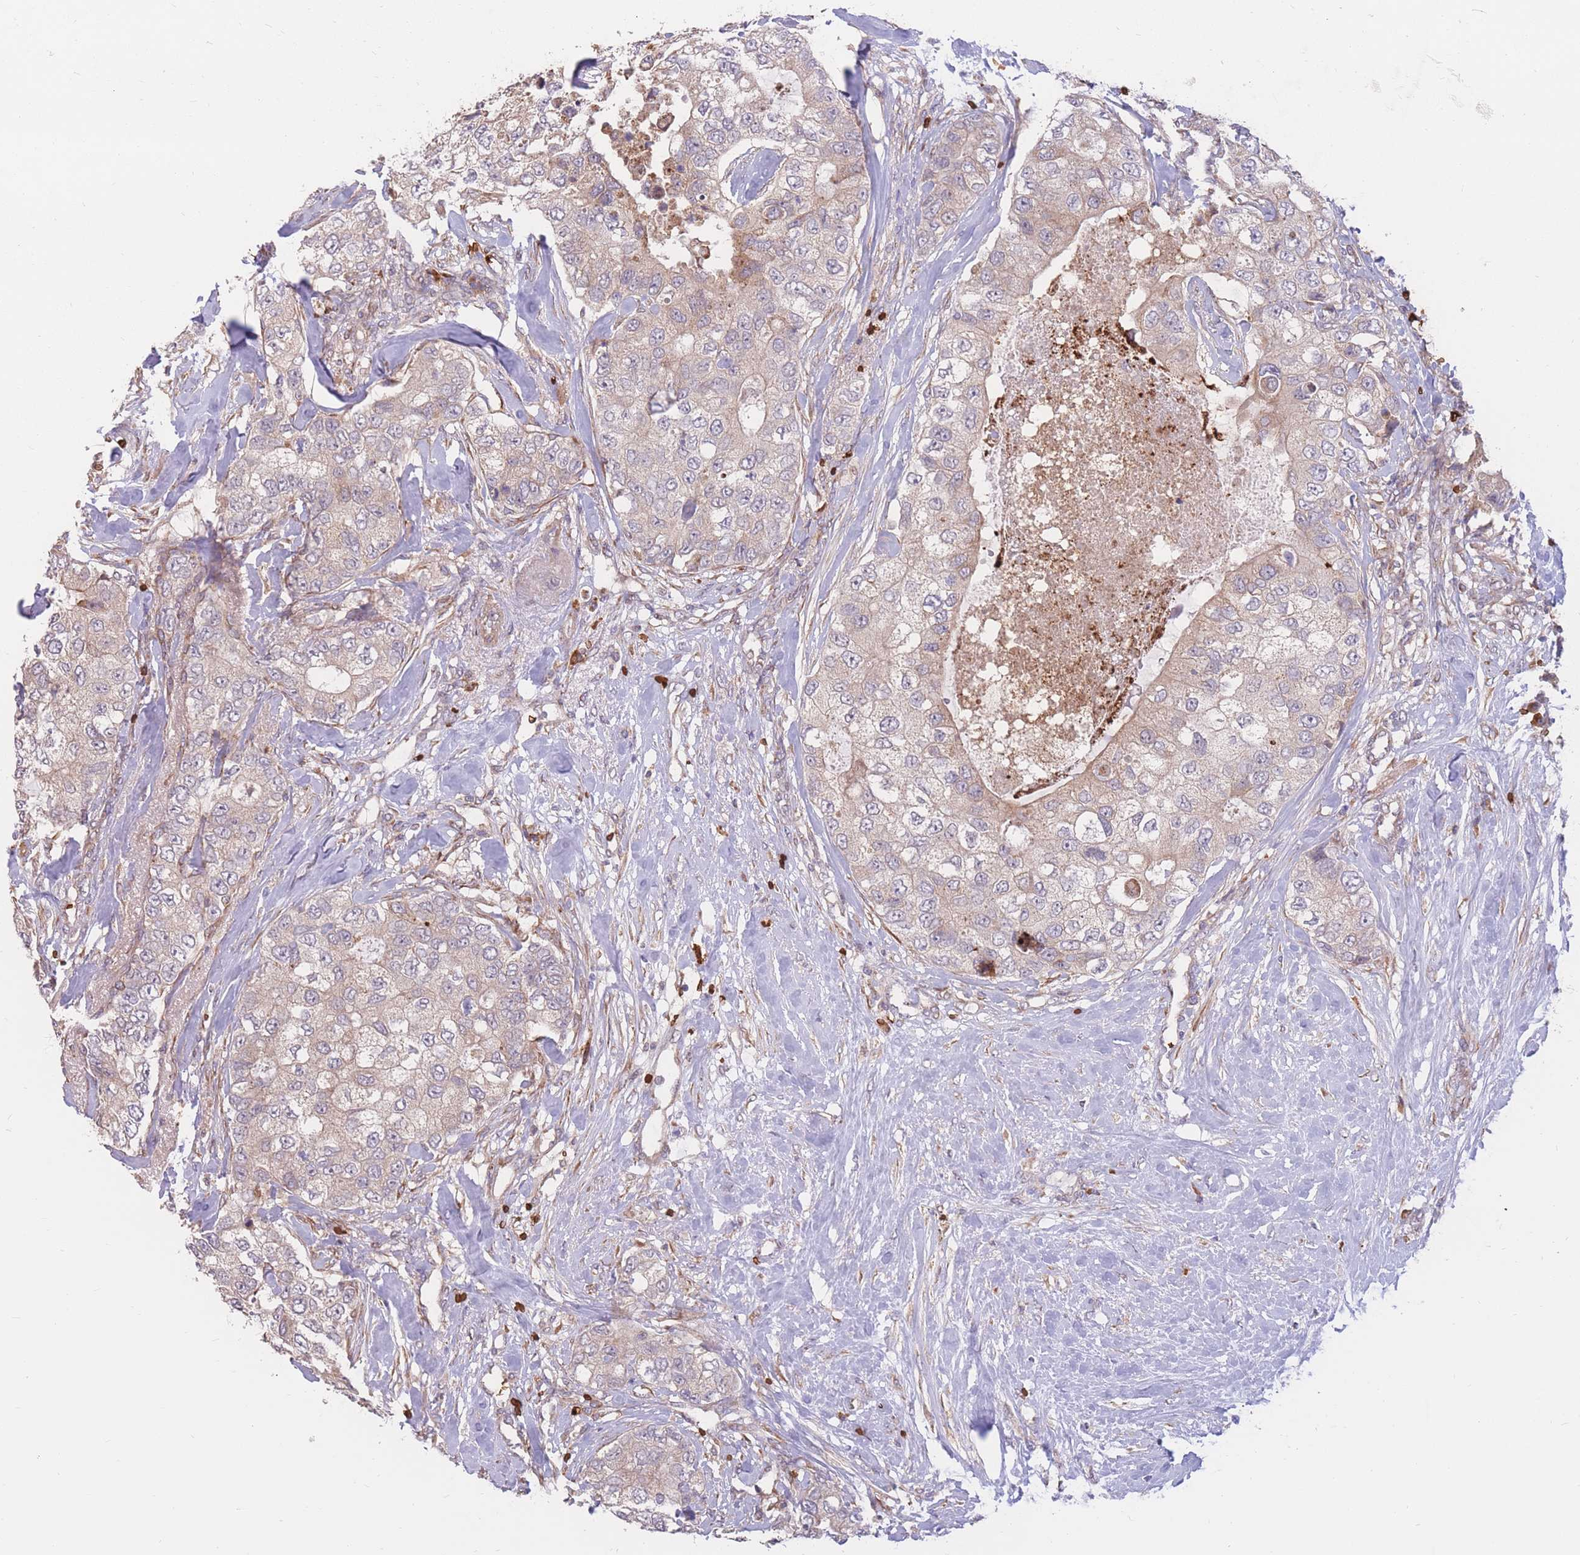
{"staining": {"intensity": "weak", "quantity": "<25%", "location": "cytoplasmic/membranous"}, "tissue": "breast cancer", "cell_type": "Tumor cells", "image_type": "cancer", "snomed": [{"axis": "morphology", "description": "Duct carcinoma"}, {"axis": "topography", "description": "Breast"}], "caption": "Immunohistochemistry (IHC) of breast cancer displays no expression in tumor cells.", "gene": "ATP10D", "patient": {"sex": "female", "age": 62}}